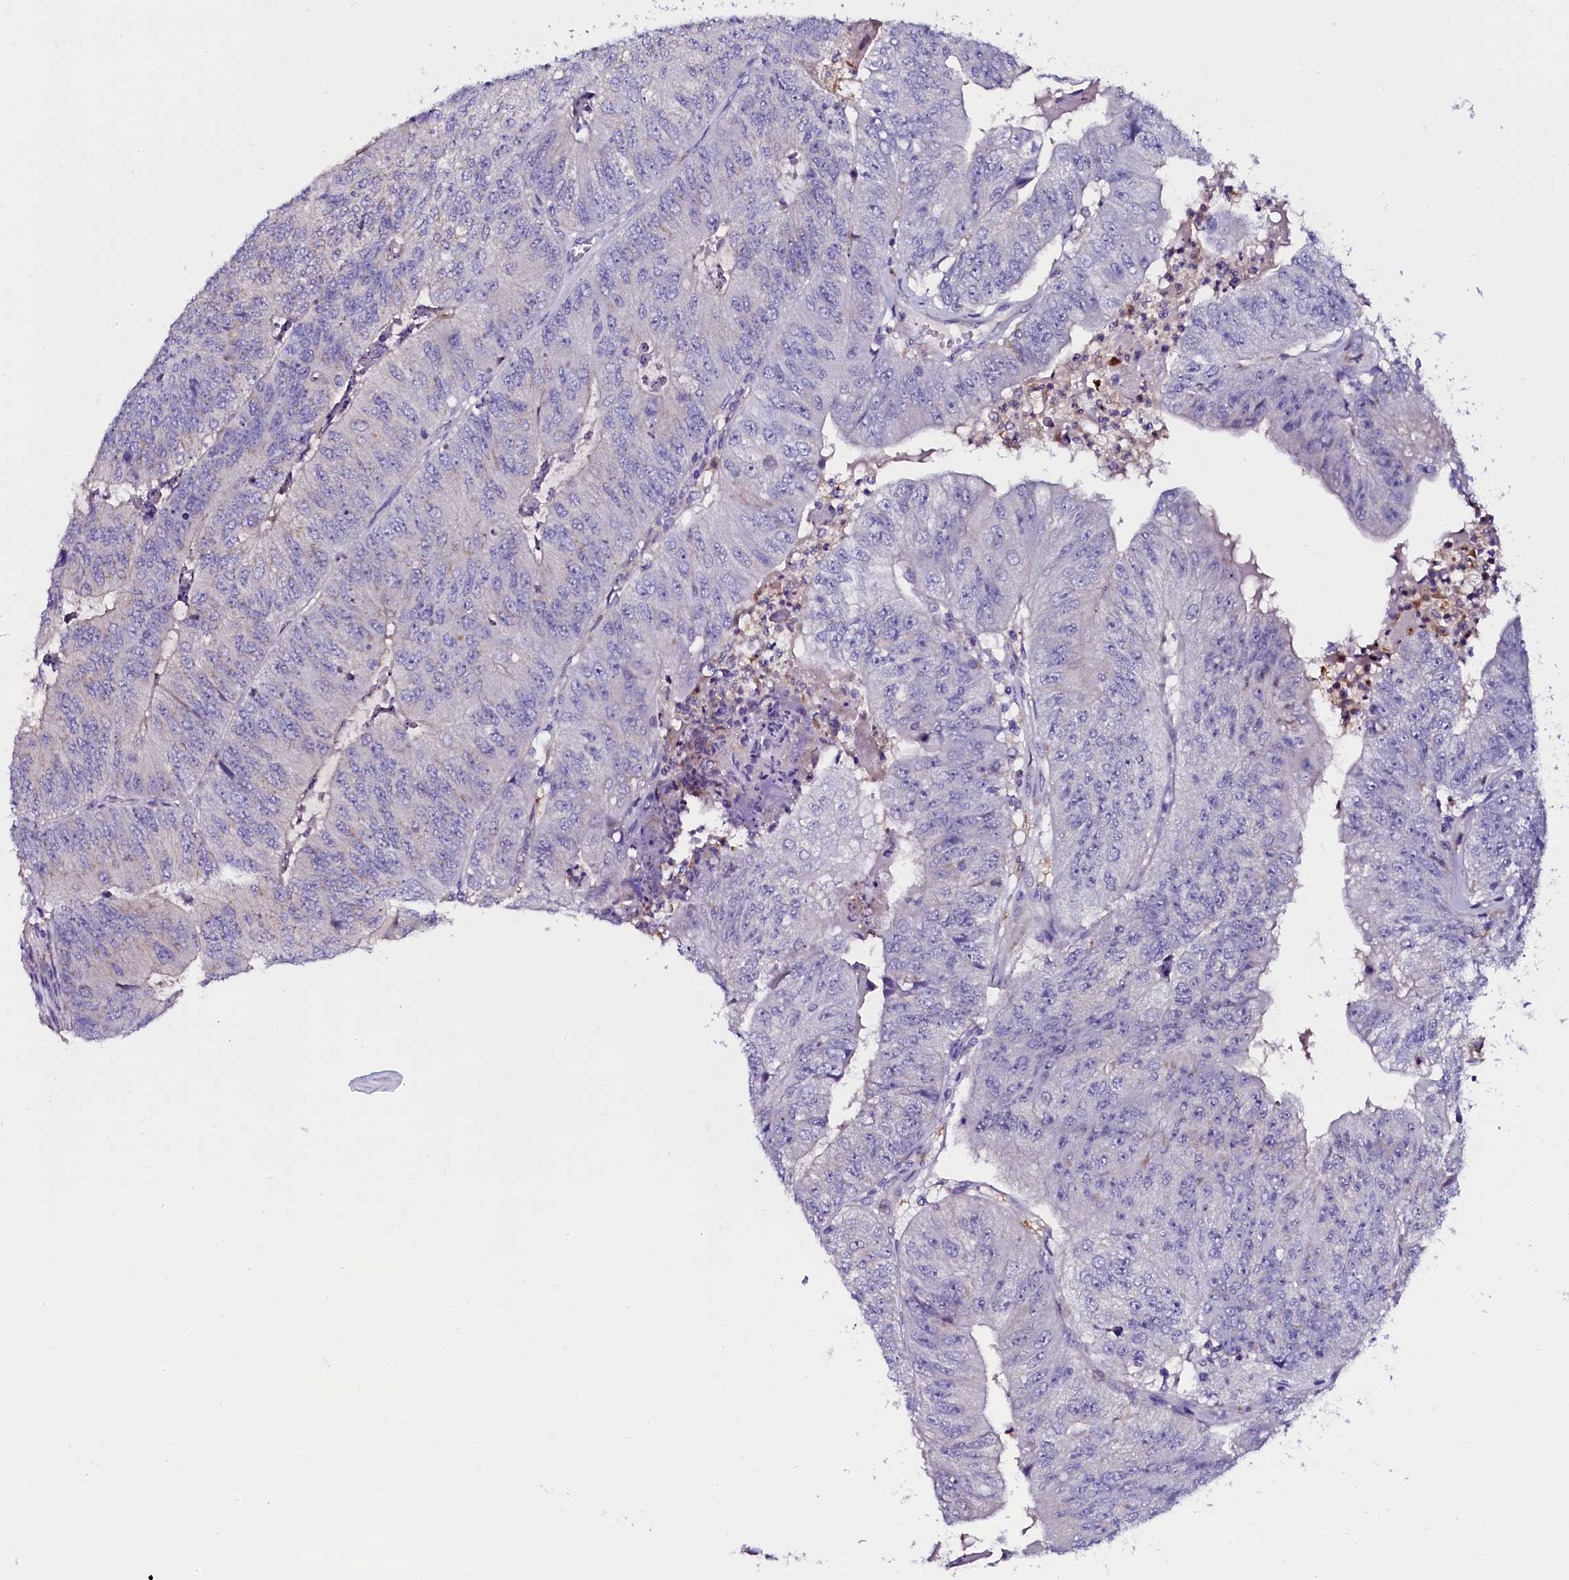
{"staining": {"intensity": "negative", "quantity": "none", "location": "none"}, "tissue": "colorectal cancer", "cell_type": "Tumor cells", "image_type": "cancer", "snomed": [{"axis": "morphology", "description": "Adenocarcinoma, NOS"}, {"axis": "topography", "description": "Colon"}], "caption": "DAB (3,3'-diaminobenzidine) immunohistochemical staining of adenocarcinoma (colorectal) displays no significant staining in tumor cells.", "gene": "OTOL1", "patient": {"sex": "female", "age": 67}}